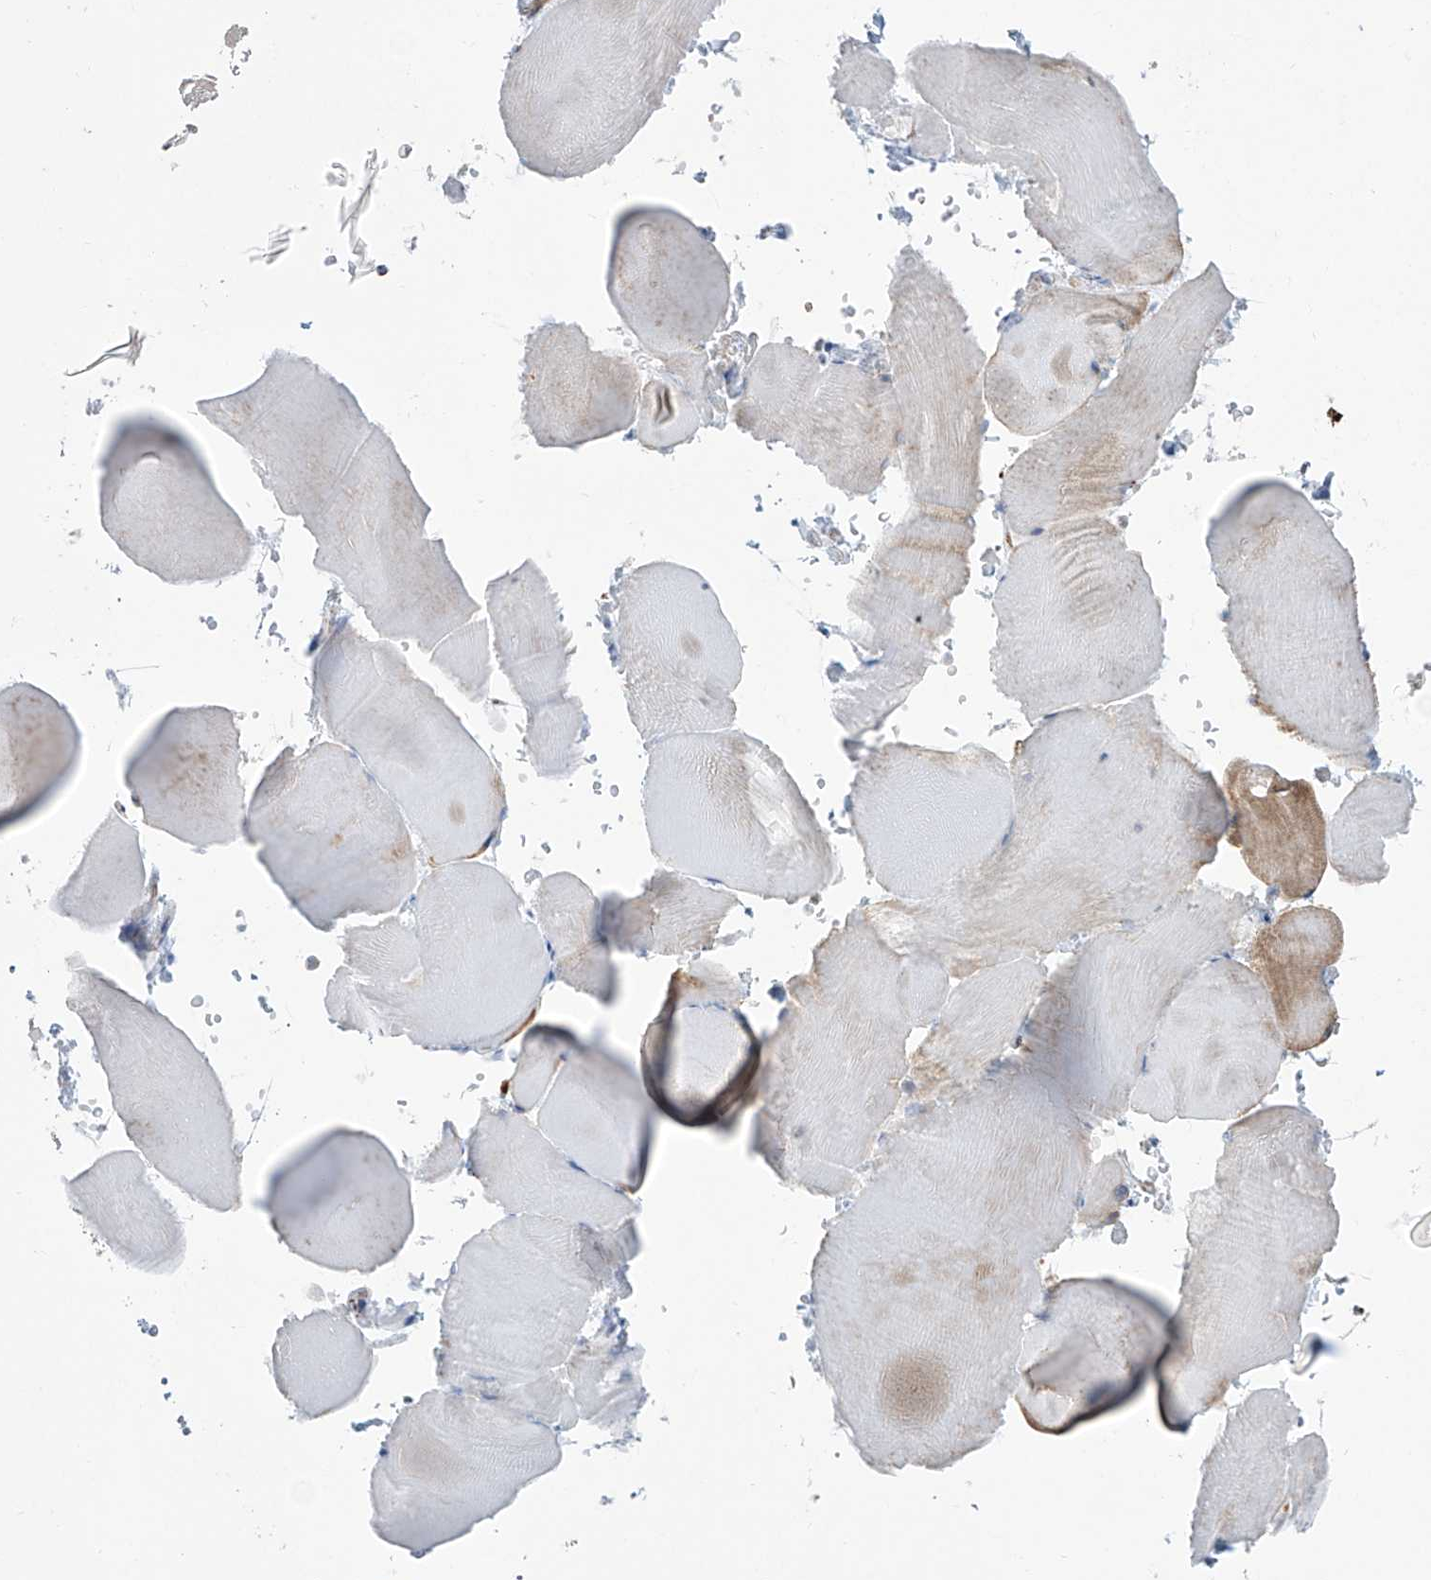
{"staining": {"intensity": "weak", "quantity": "25%-75%", "location": "cytoplasmic/membranous"}, "tissue": "skeletal muscle", "cell_type": "Myocytes", "image_type": "normal", "snomed": [{"axis": "morphology", "description": "Normal tissue, NOS"}, {"axis": "topography", "description": "Skeletal muscle"}, {"axis": "topography", "description": "Parathyroid gland"}], "caption": "Protein expression analysis of unremarkable human skeletal muscle reveals weak cytoplasmic/membranous staining in about 25%-75% of myocytes. (DAB (3,3'-diaminobenzidine) IHC with brightfield microscopy, high magnification).", "gene": "ALDH6A1", "patient": {"sex": "female", "age": 37}}